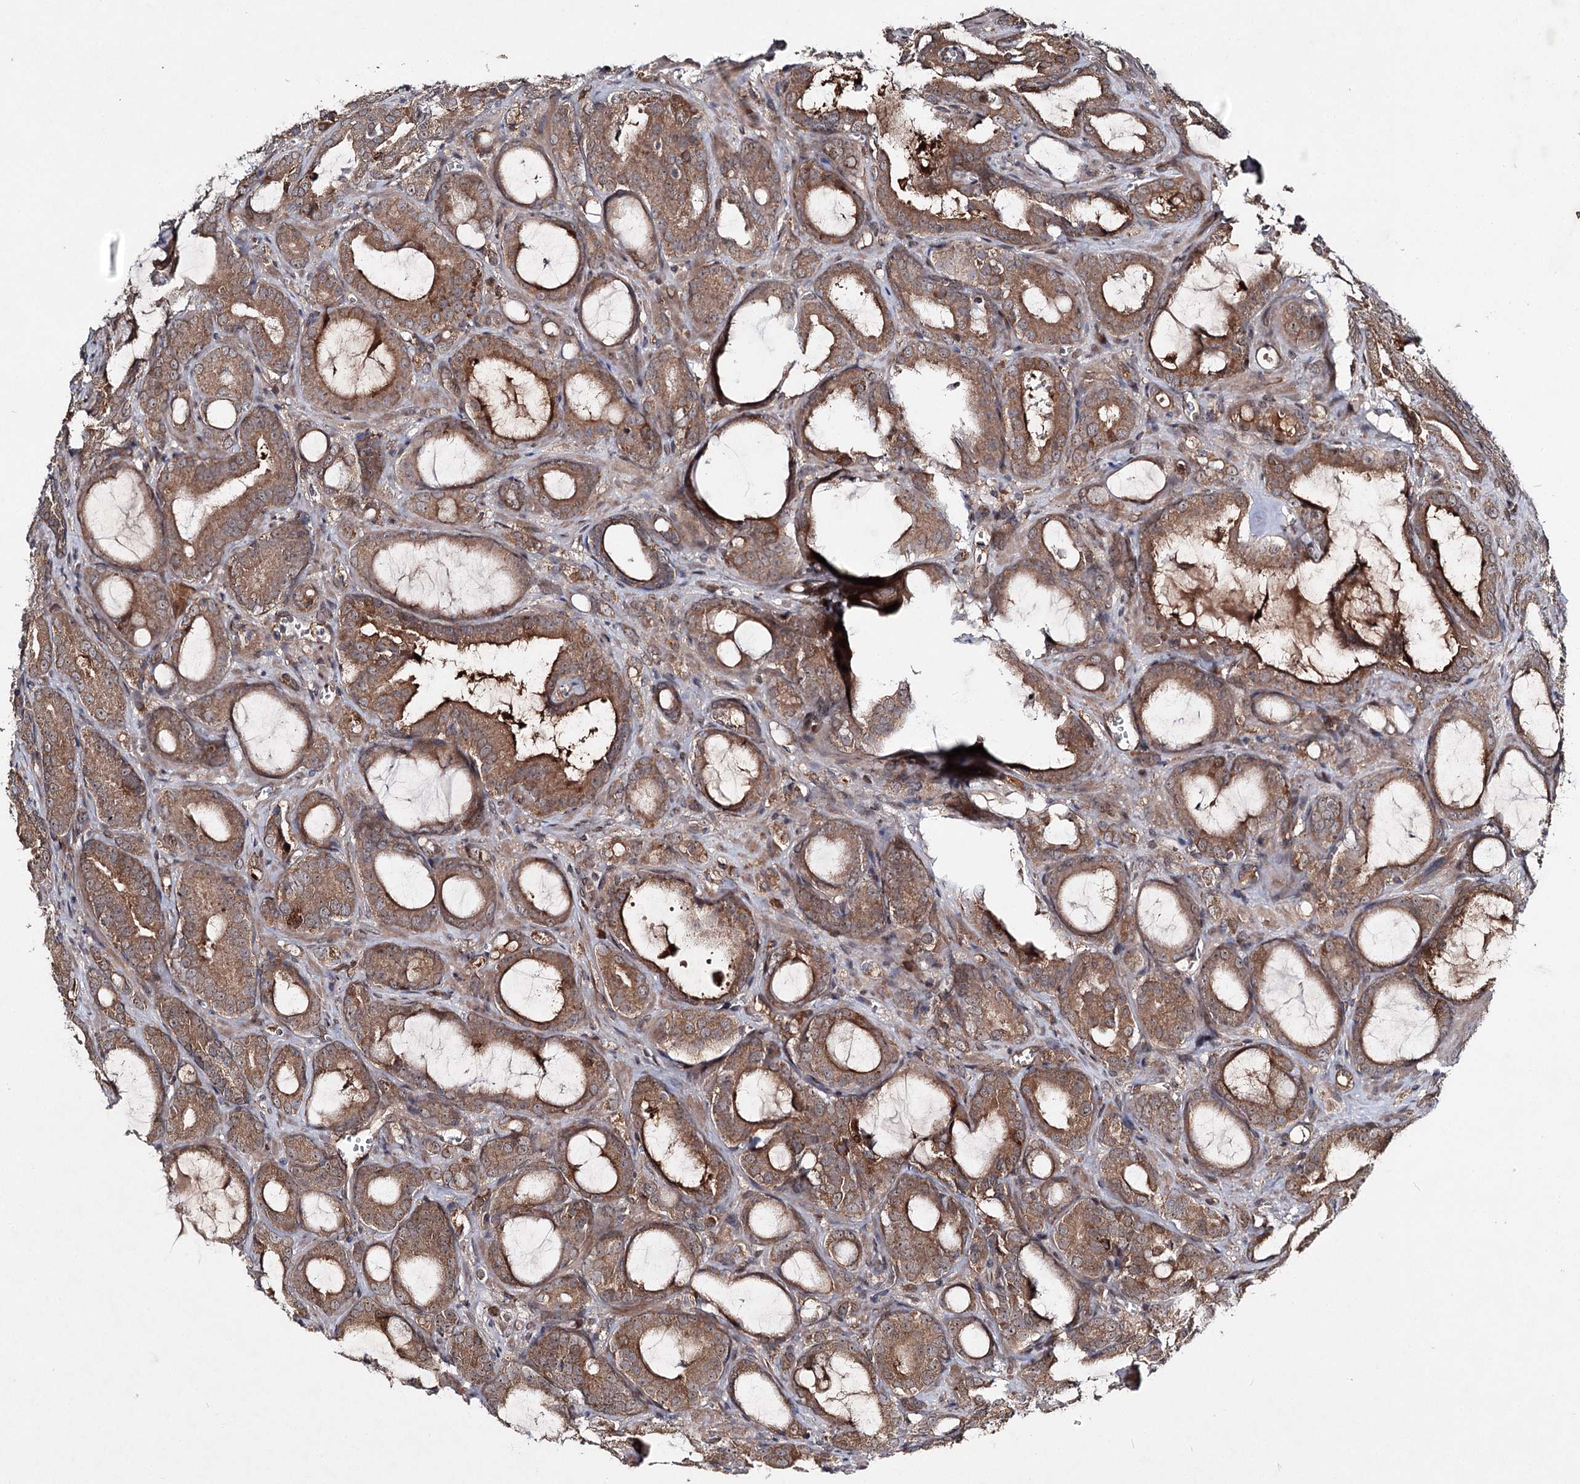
{"staining": {"intensity": "moderate", "quantity": ">75%", "location": "cytoplasmic/membranous"}, "tissue": "prostate cancer", "cell_type": "Tumor cells", "image_type": "cancer", "snomed": [{"axis": "morphology", "description": "Adenocarcinoma, High grade"}, {"axis": "topography", "description": "Prostate"}], "caption": "Protein expression analysis of prostate high-grade adenocarcinoma demonstrates moderate cytoplasmic/membranous staining in about >75% of tumor cells.", "gene": "MSANTD2", "patient": {"sex": "male", "age": 72}}